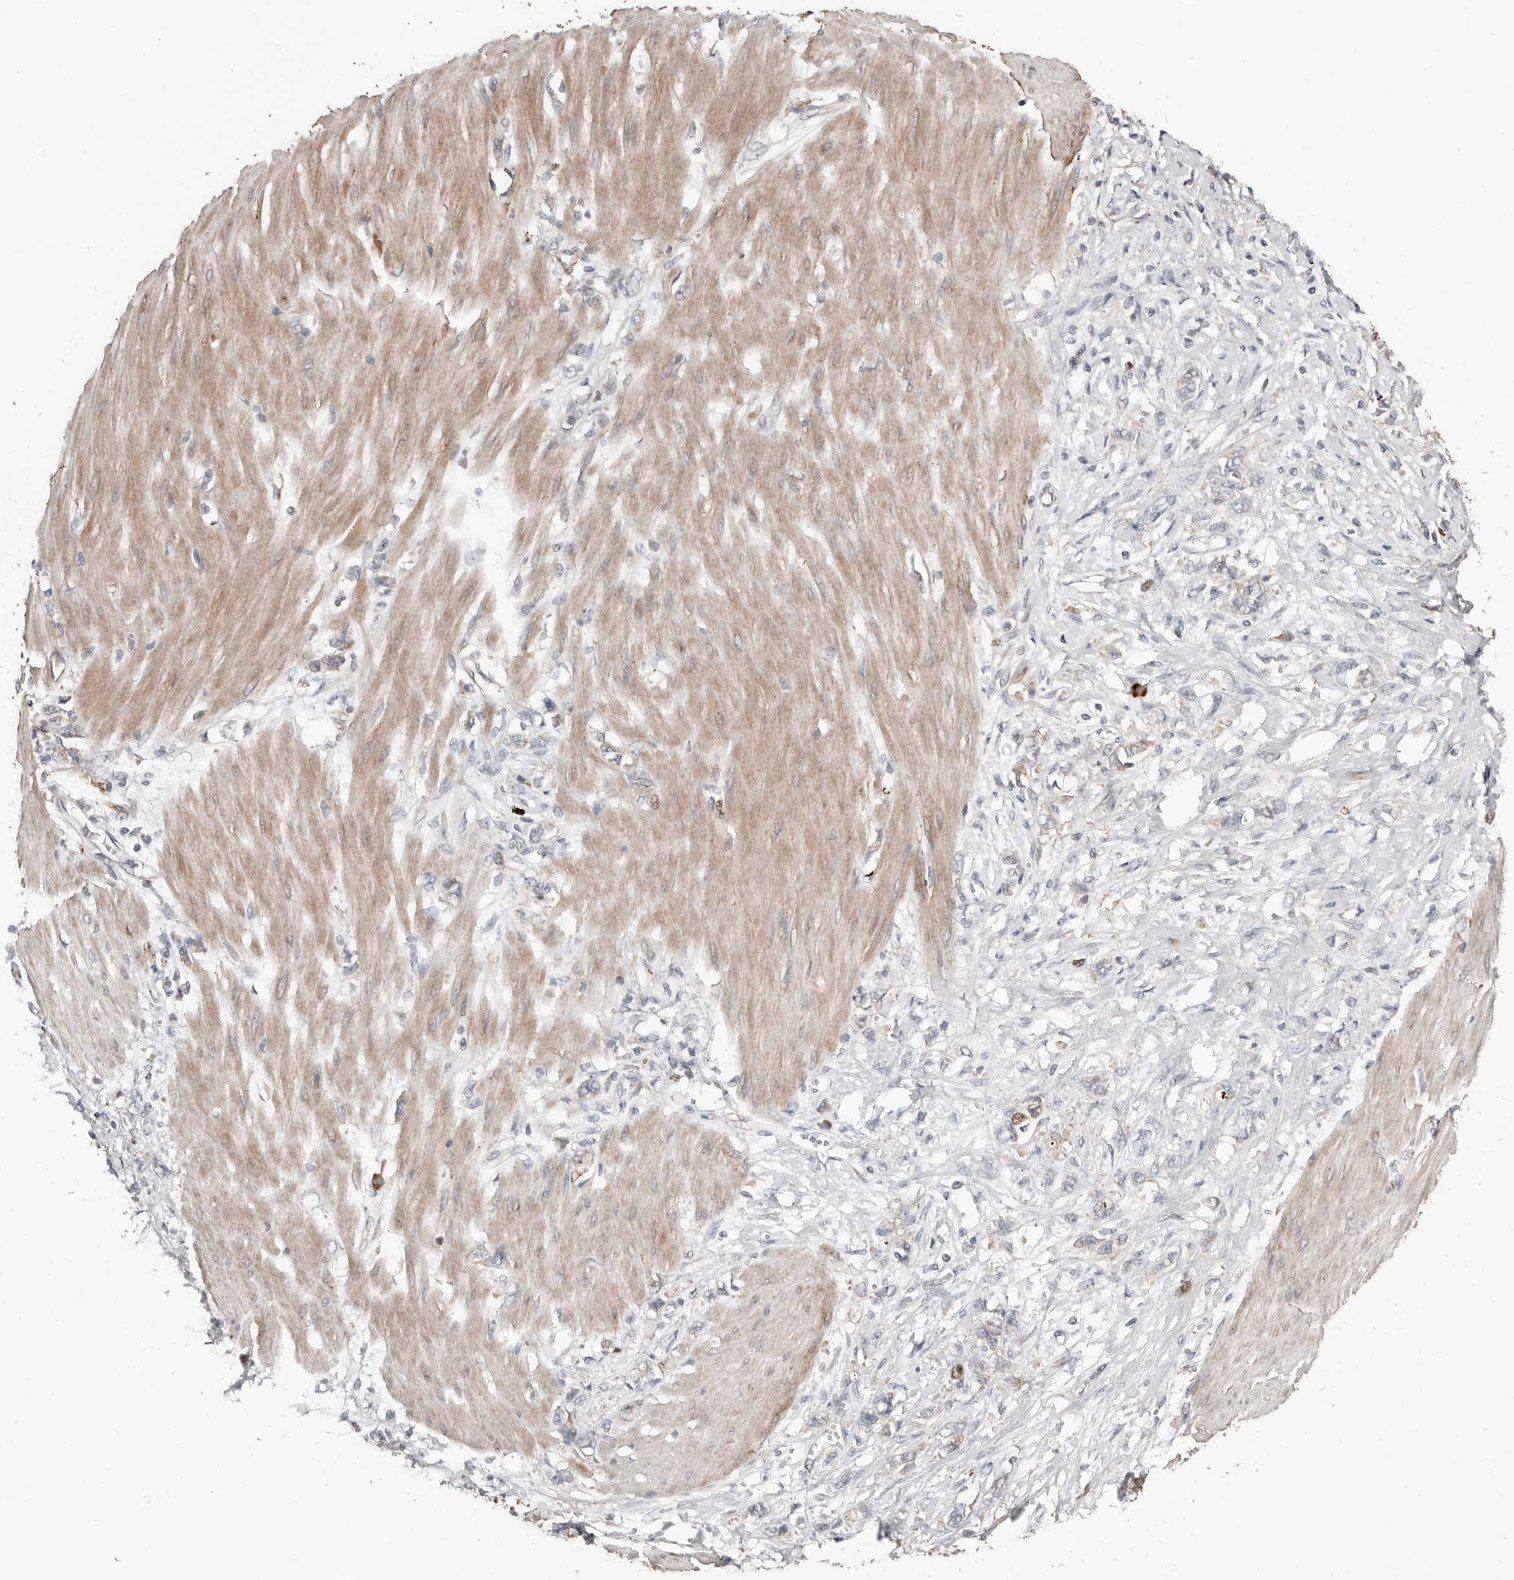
{"staining": {"intensity": "negative", "quantity": "none", "location": "none"}, "tissue": "stomach cancer", "cell_type": "Tumor cells", "image_type": "cancer", "snomed": [{"axis": "morphology", "description": "Adenocarcinoma, NOS"}, {"axis": "topography", "description": "Stomach"}], "caption": "Immunohistochemistry of stomach cancer (adenocarcinoma) displays no staining in tumor cells.", "gene": "SMYD4", "patient": {"sex": "female", "age": 76}}